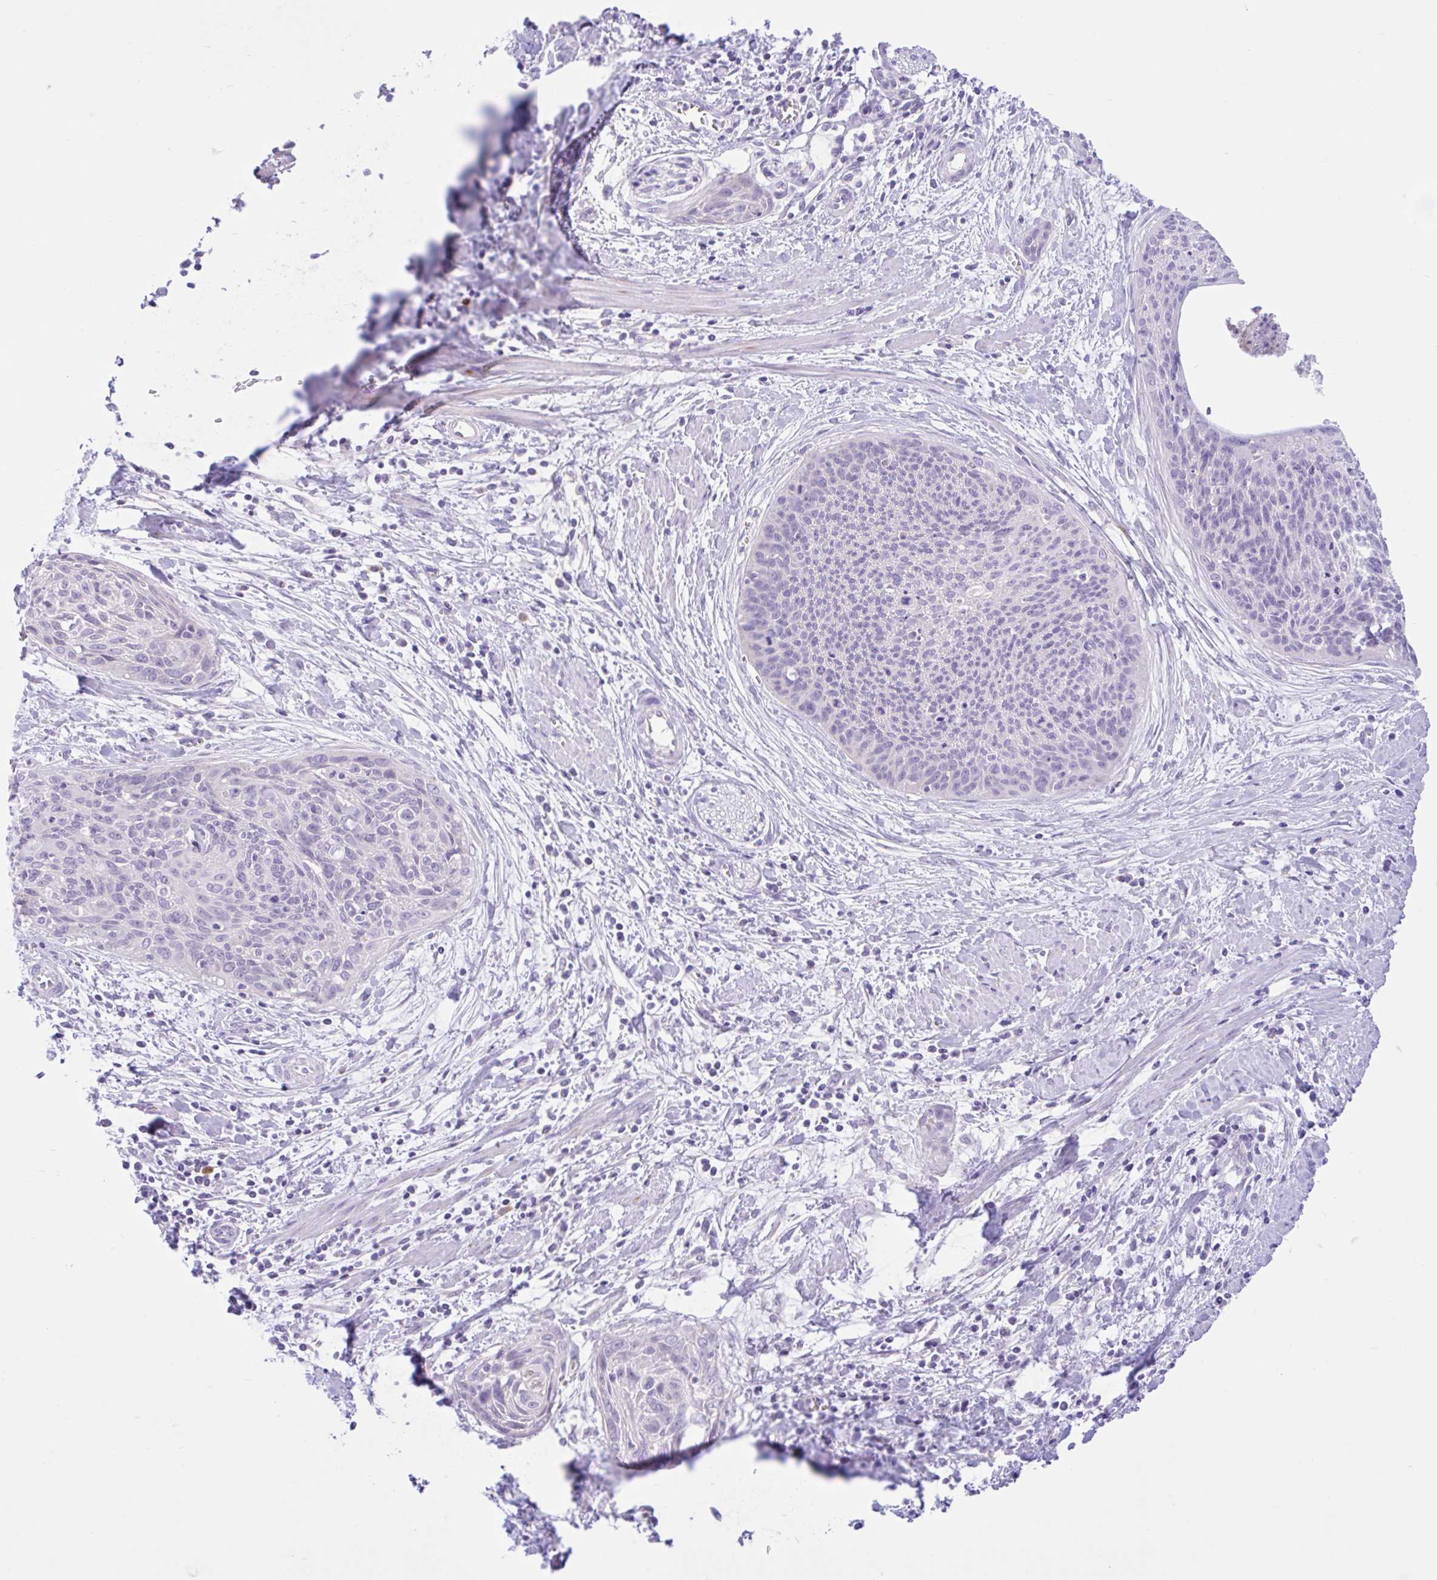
{"staining": {"intensity": "negative", "quantity": "none", "location": "none"}, "tissue": "cervical cancer", "cell_type": "Tumor cells", "image_type": "cancer", "snomed": [{"axis": "morphology", "description": "Squamous cell carcinoma, NOS"}, {"axis": "topography", "description": "Cervix"}], "caption": "The micrograph reveals no significant expression in tumor cells of cervical squamous cell carcinoma.", "gene": "ZNF101", "patient": {"sex": "female", "age": 55}}